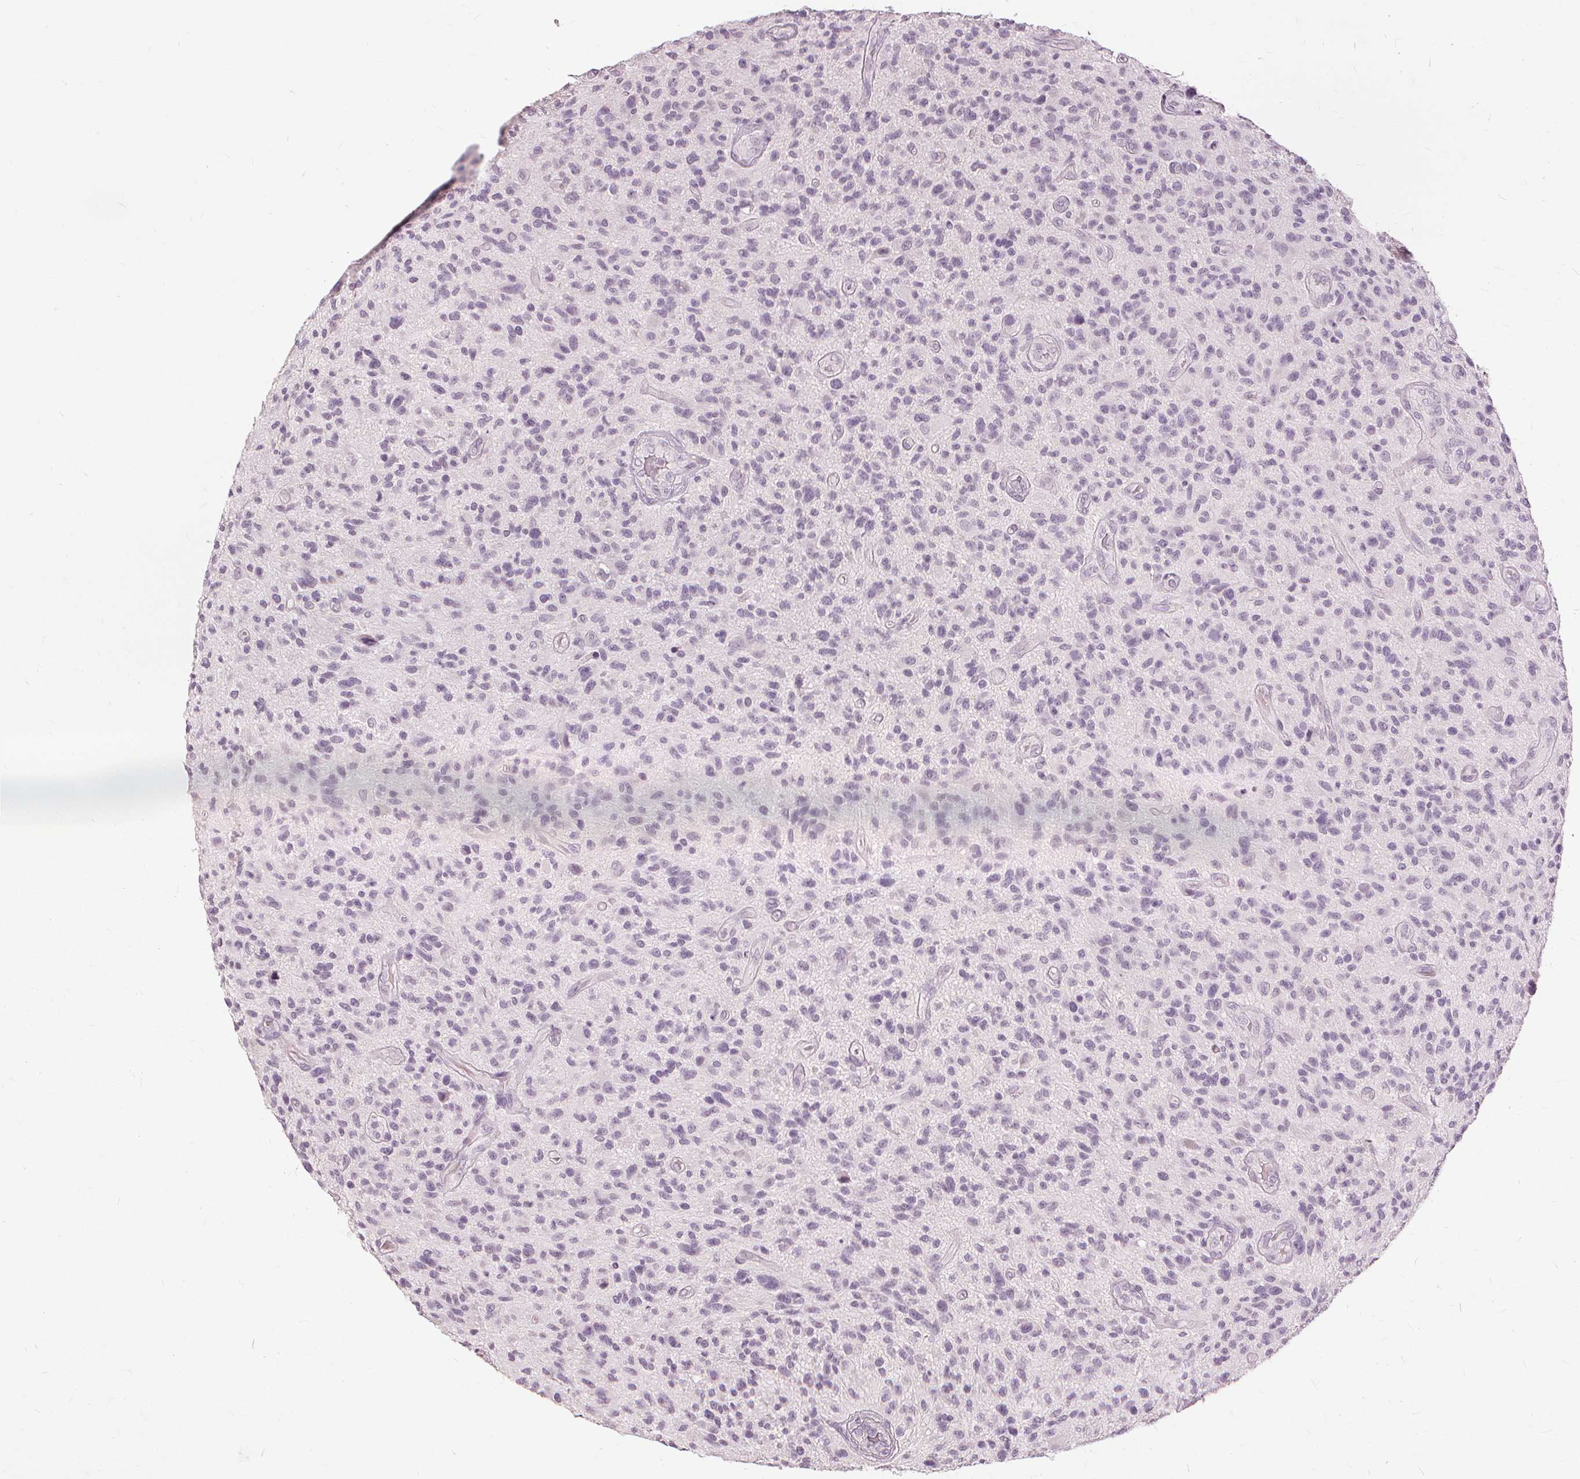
{"staining": {"intensity": "negative", "quantity": "none", "location": "none"}, "tissue": "glioma", "cell_type": "Tumor cells", "image_type": "cancer", "snomed": [{"axis": "morphology", "description": "Glioma, malignant, High grade"}, {"axis": "topography", "description": "Brain"}], "caption": "Micrograph shows no significant protein positivity in tumor cells of malignant glioma (high-grade).", "gene": "SFTPD", "patient": {"sex": "male", "age": 47}}